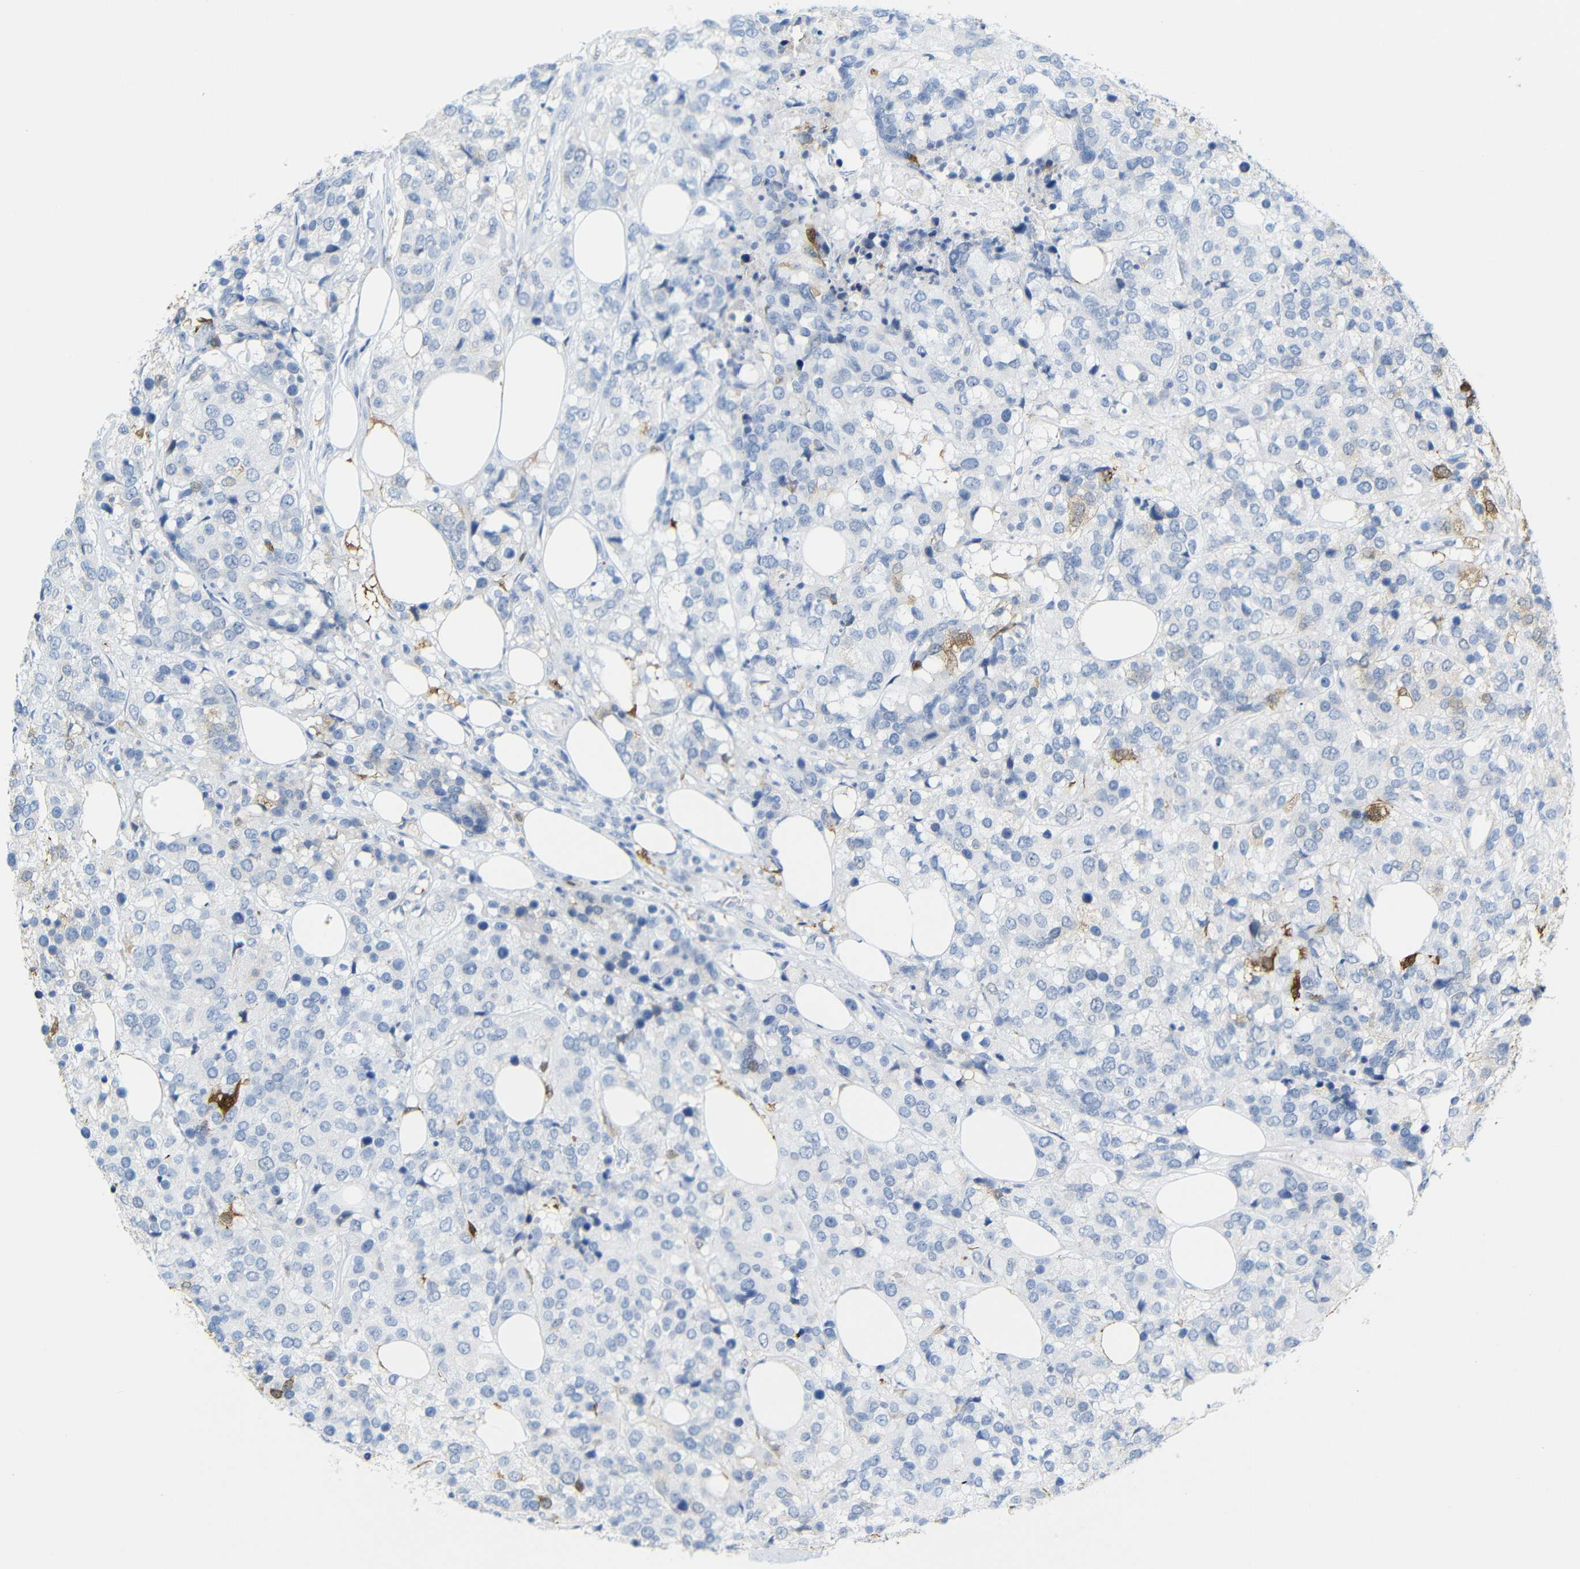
{"staining": {"intensity": "weak", "quantity": "<25%", "location": "cytoplasmic/membranous"}, "tissue": "breast cancer", "cell_type": "Tumor cells", "image_type": "cancer", "snomed": [{"axis": "morphology", "description": "Lobular carcinoma"}, {"axis": "topography", "description": "Breast"}], "caption": "An IHC image of breast cancer (lobular carcinoma) is shown. There is no staining in tumor cells of breast cancer (lobular carcinoma).", "gene": "MT1A", "patient": {"sex": "female", "age": 59}}